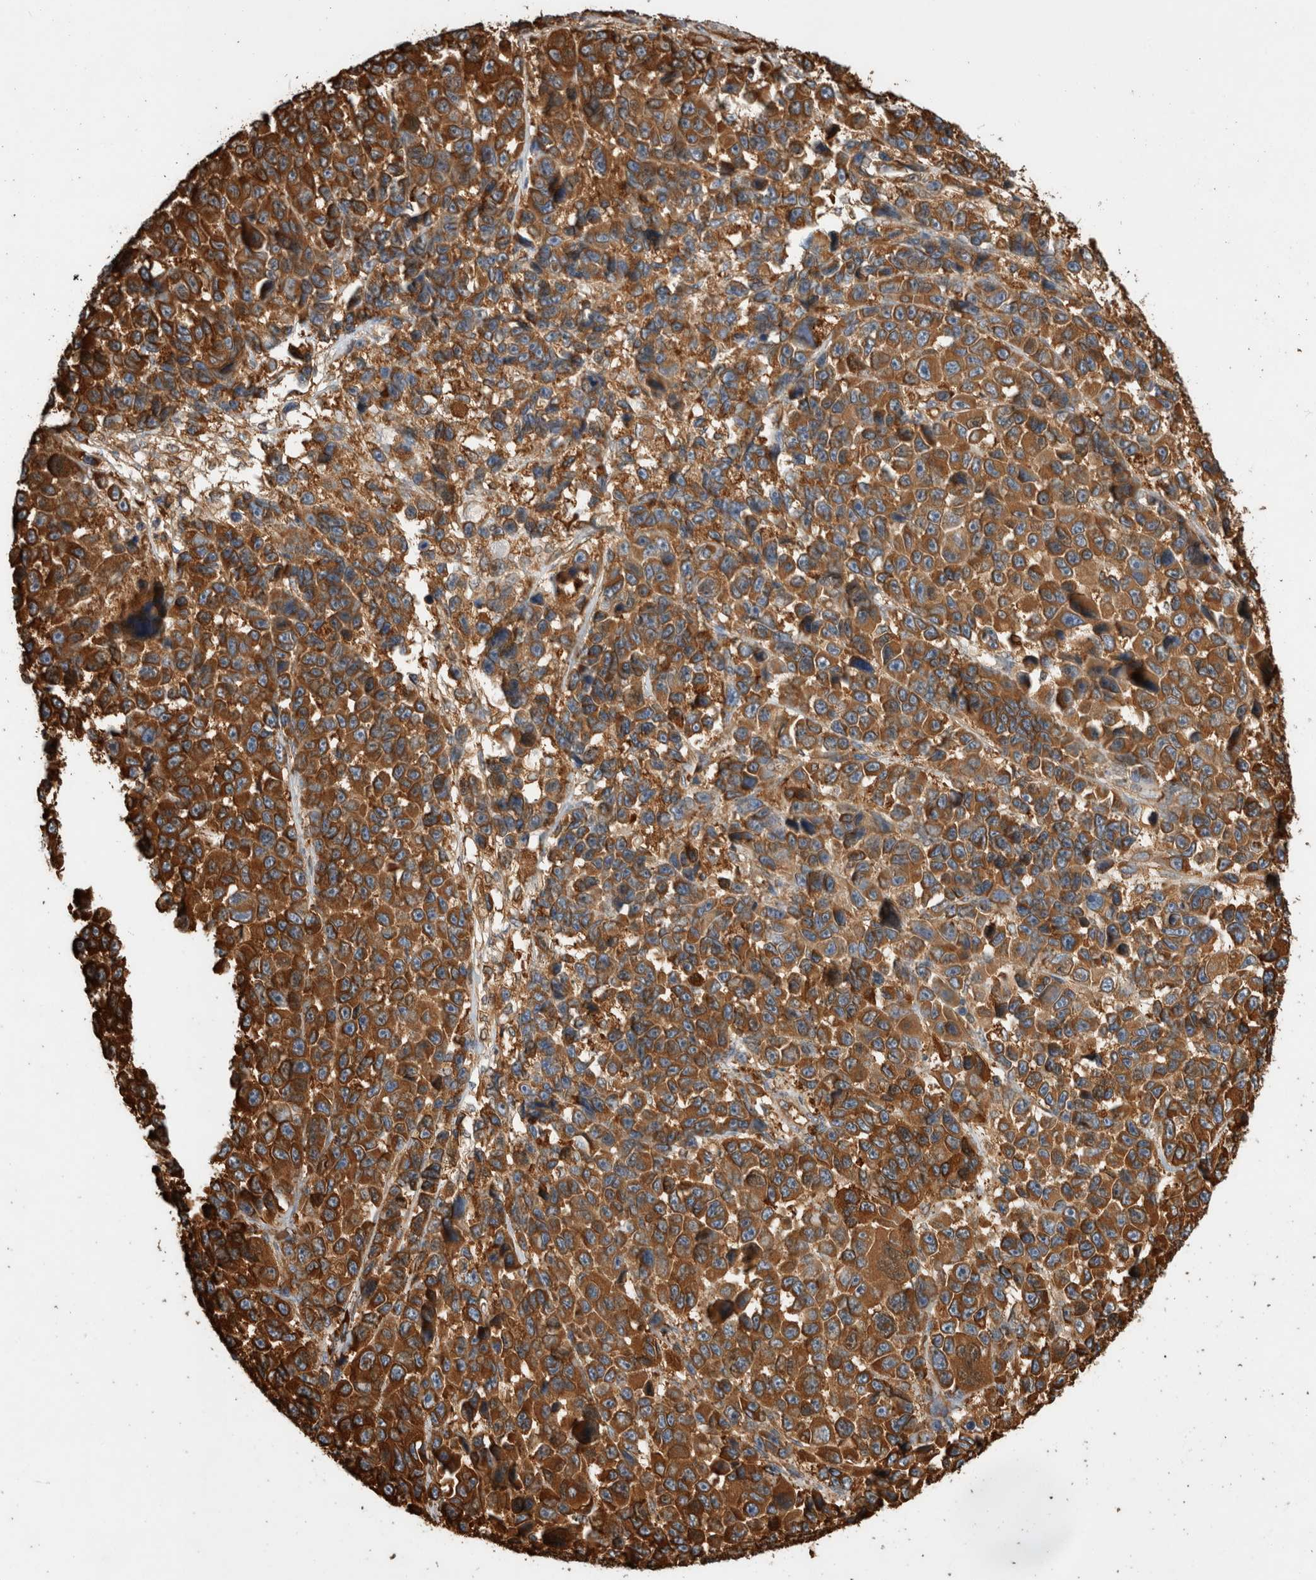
{"staining": {"intensity": "strong", "quantity": ">75%", "location": "cytoplasmic/membranous"}, "tissue": "melanoma", "cell_type": "Tumor cells", "image_type": "cancer", "snomed": [{"axis": "morphology", "description": "Malignant melanoma, NOS"}, {"axis": "topography", "description": "Skin"}], "caption": "Tumor cells reveal high levels of strong cytoplasmic/membranous staining in approximately >75% of cells in malignant melanoma.", "gene": "ZNF397", "patient": {"sex": "male", "age": 53}}